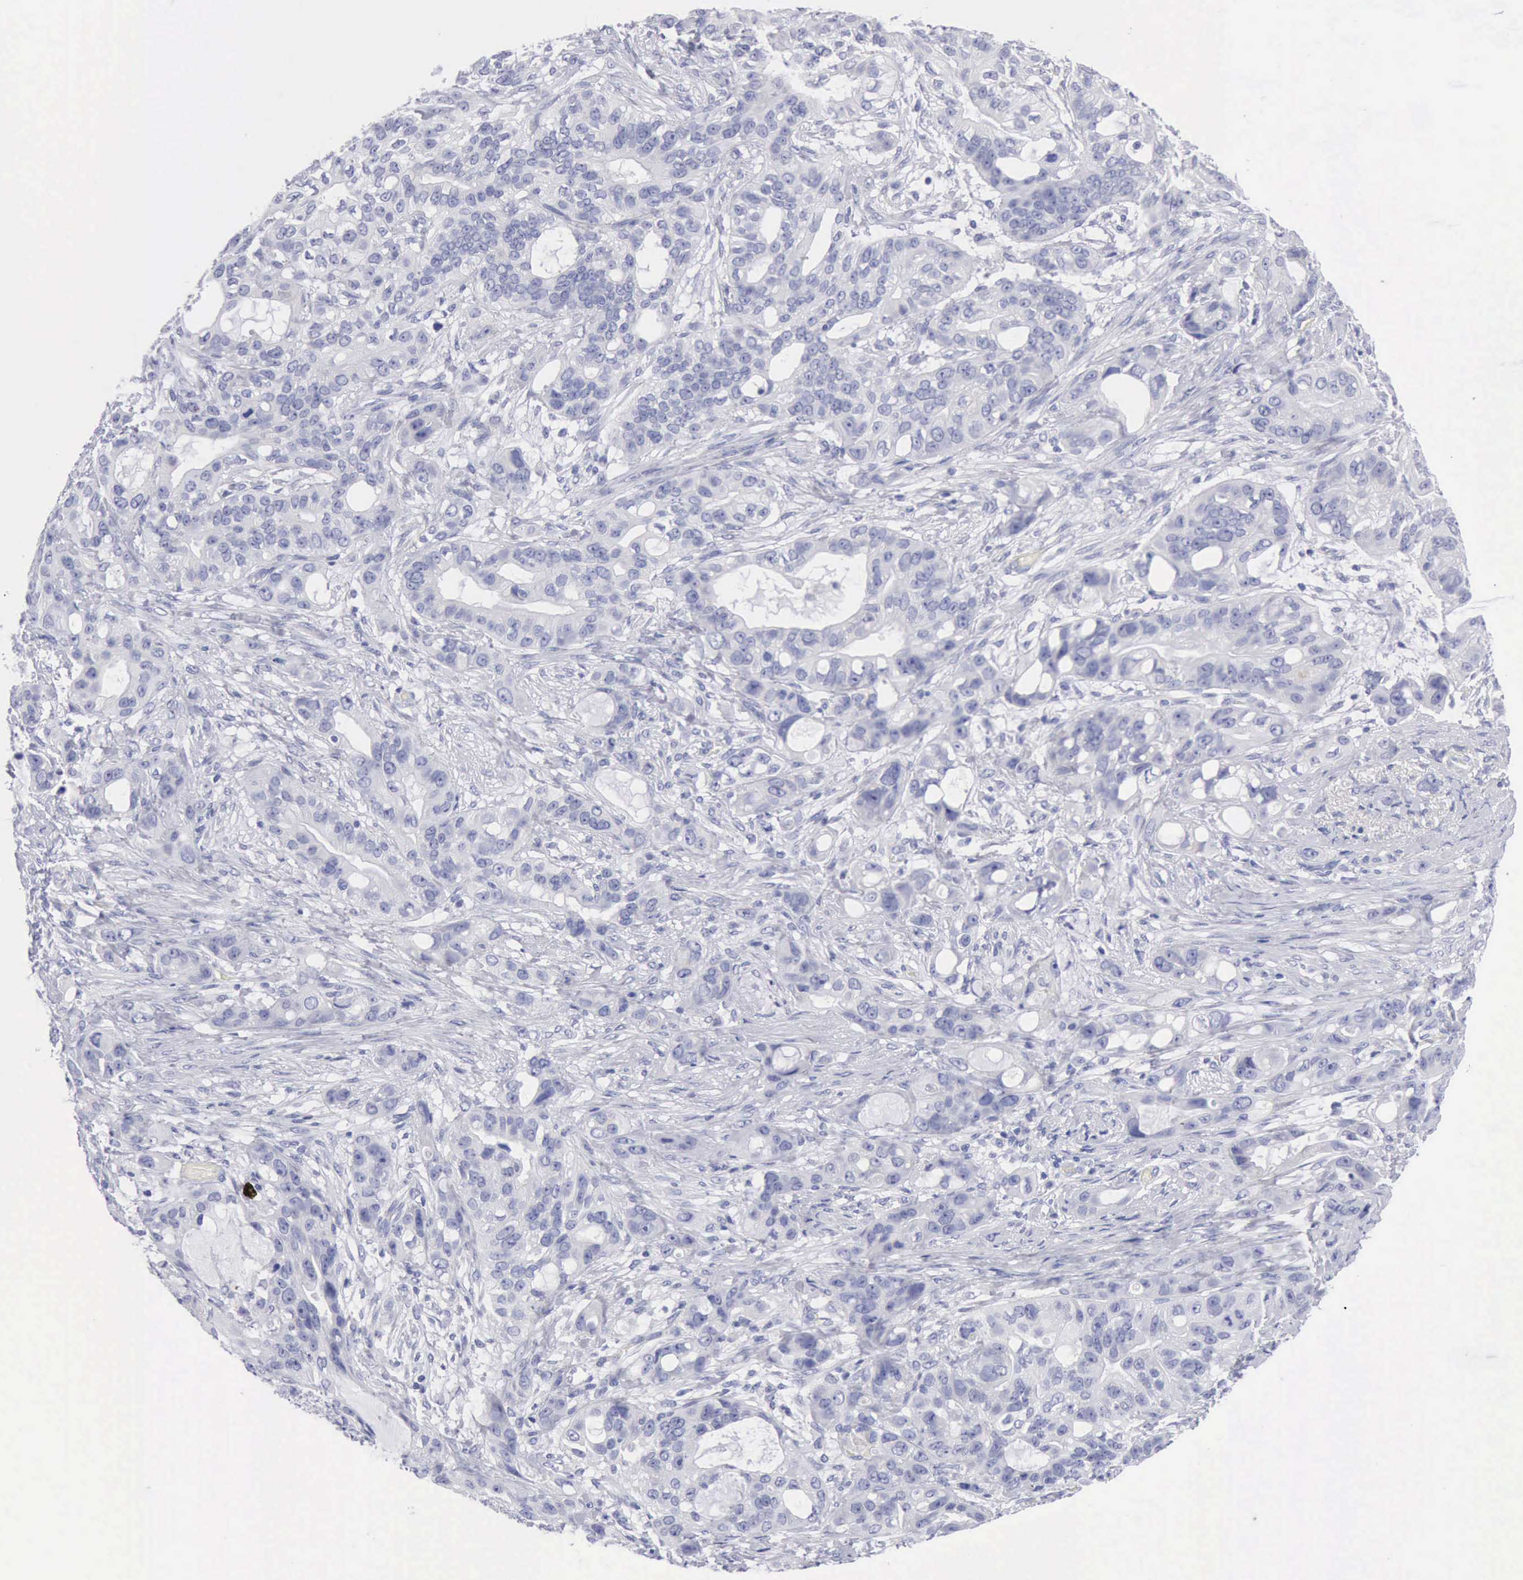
{"staining": {"intensity": "negative", "quantity": "none", "location": "none"}, "tissue": "stomach cancer", "cell_type": "Tumor cells", "image_type": "cancer", "snomed": [{"axis": "morphology", "description": "Adenocarcinoma, NOS"}, {"axis": "topography", "description": "Stomach, upper"}], "caption": "IHC of stomach adenocarcinoma reveals no positivity in tumor cells. (Stains: DAB (3,3'-diaminobenzidine) IHC with hematoxylin counter stain, Microscopy: brightfield microscopy at high magnification).", "gene": "ANGEL1", "patient": {"sex": "male", "age": 47}}